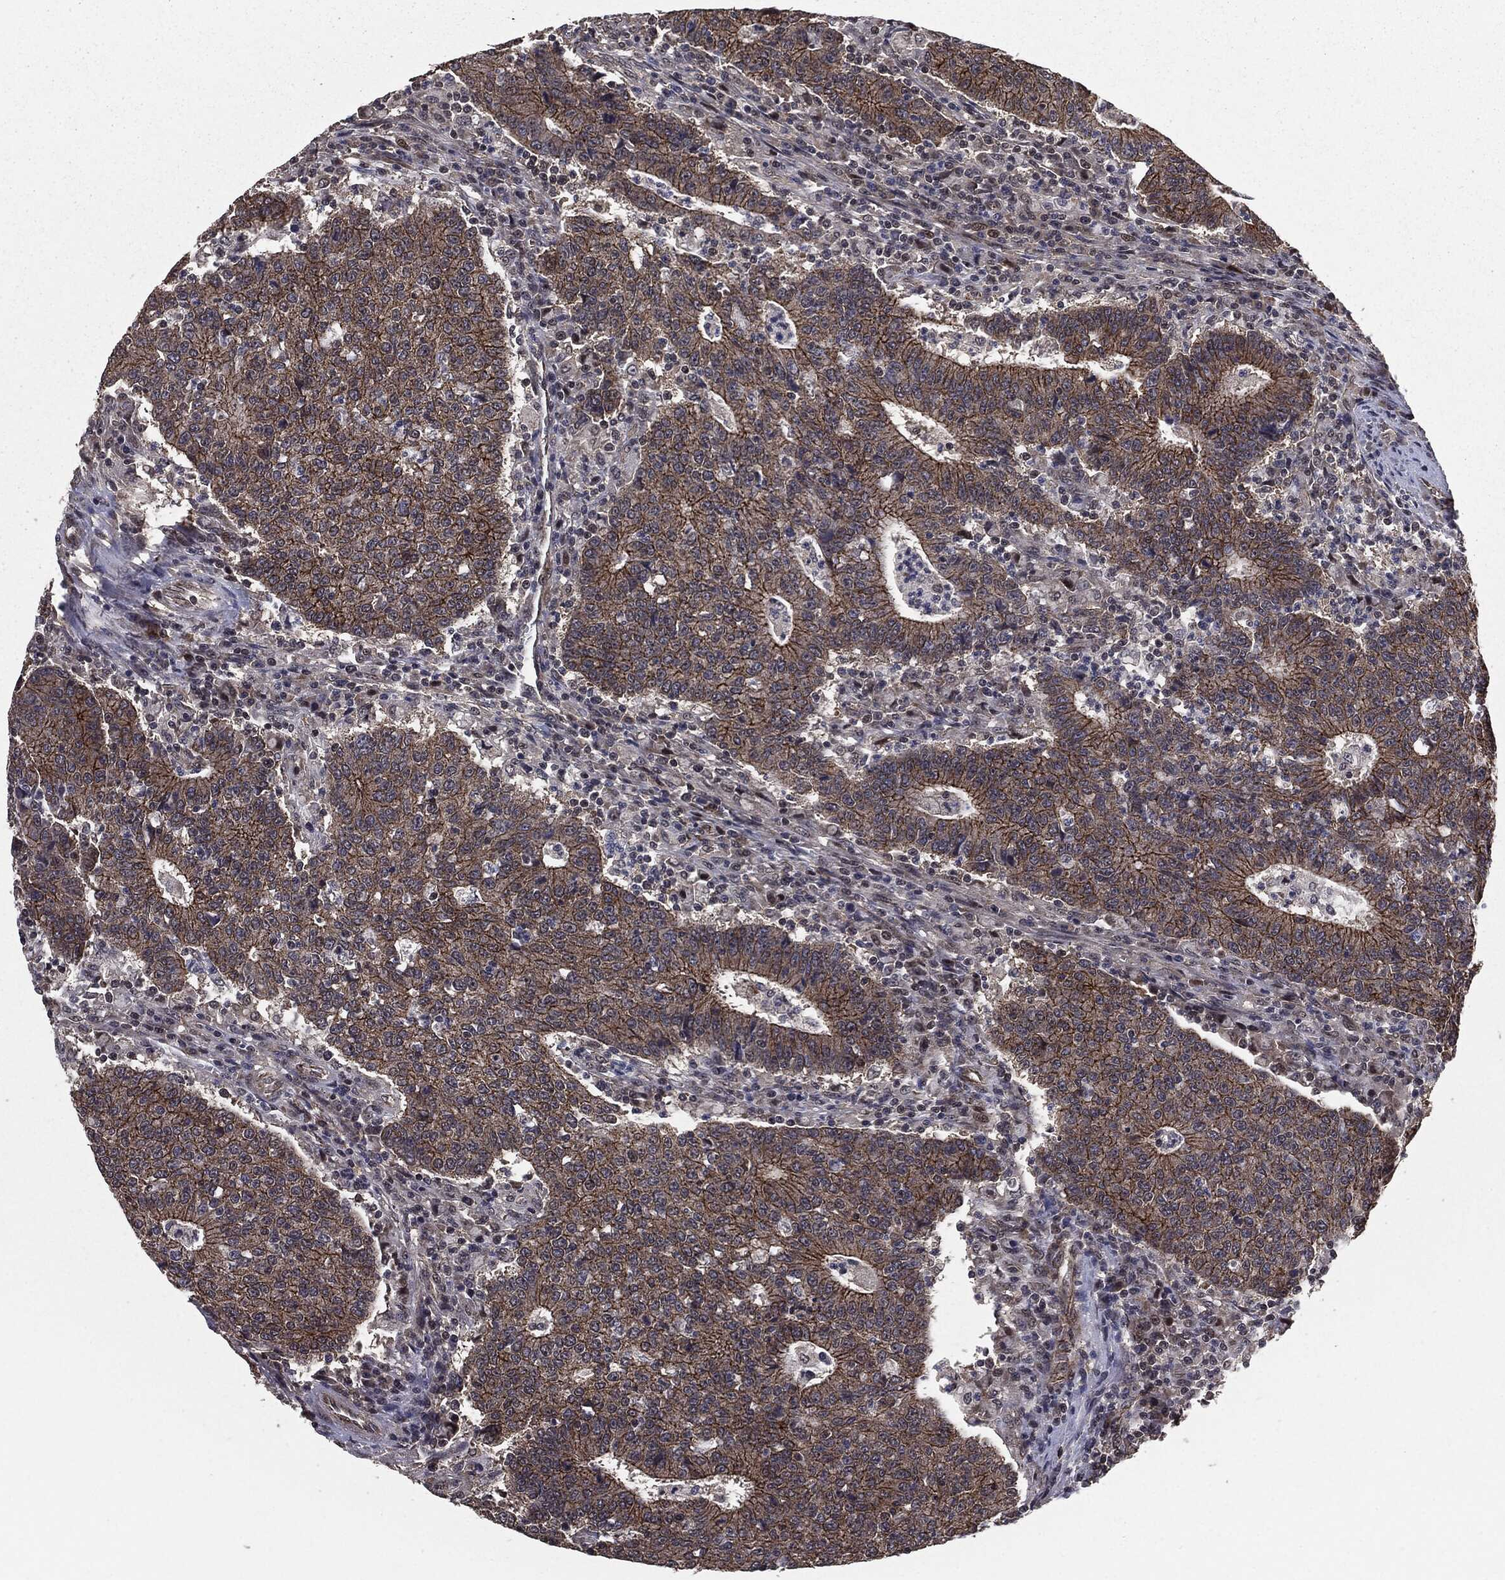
{"staining": {"intensity": "moderate", "quantity": ">75%", "location": "cytoplasmic/membranous"}, "tissue": "colorectal cancer", "cell_type": "Tumor cells", "image_type": "cancer", "snomed": [{"axis": "morphology", "description": "Adenocarcinoma, NOS"}, {"axis": "topography", "description": "Colon"}], "caption": "Human colorectal cancer stained for a protein (brown) displays moderate cytoplasmic/membranous positive expression in approximately >75% of tumor cells.", "gene": "PTPA", "patient": {"sex": "female", "age": 75}}